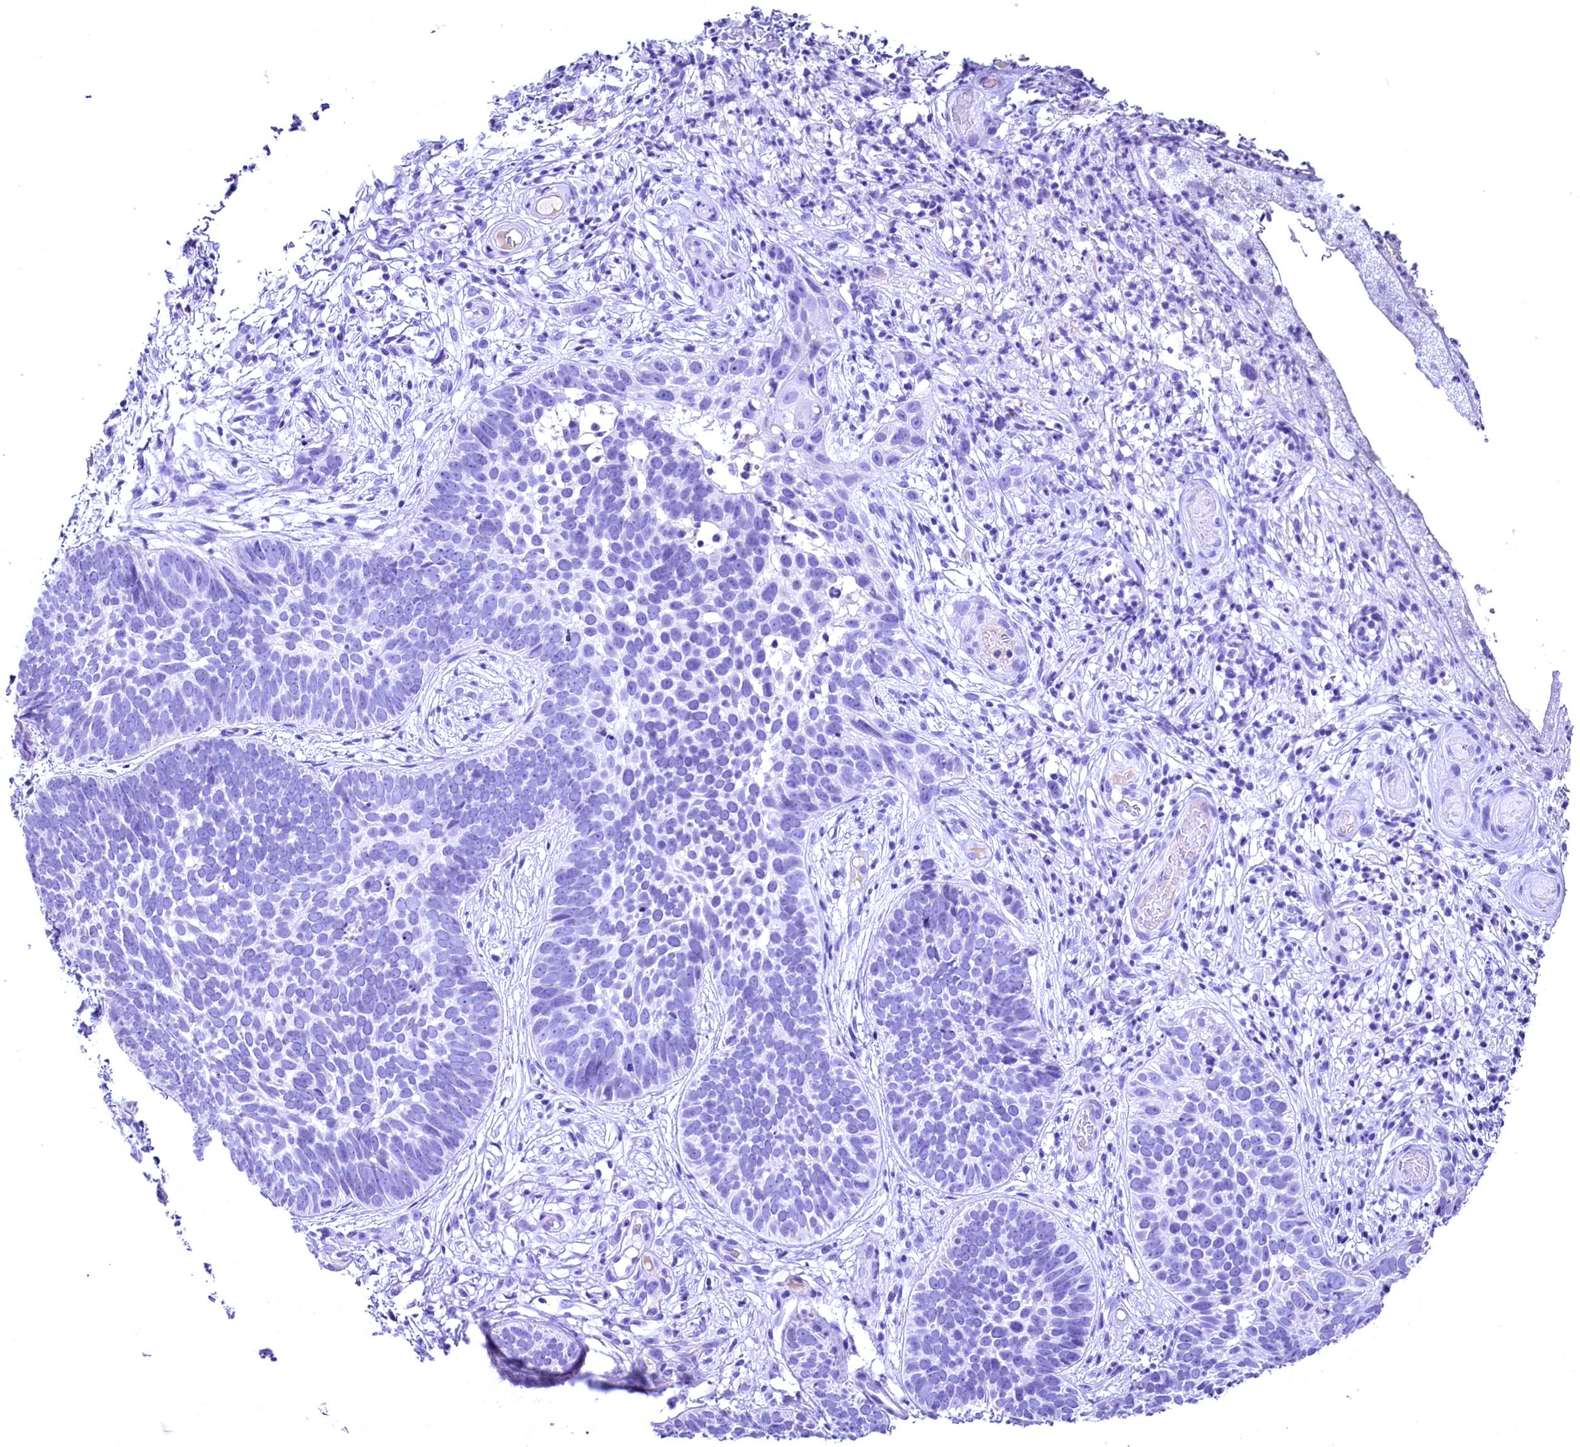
{"staining": {"intensity": "negative", "quantity": "none", "location": "none"}, "tissue": "skin cancer", "cell_type": "Tumor cells", "image_type": "cancer", "snomed": [{"axis": "morphology", "description": "Basal cell carcinoma"}, {"axis": "topography", "description": "Skin"}], "caption": "Human basal cell carcinoma (skin) stained for a protein using immunohistochemistry (IHC) shows no staining in tumor cells.", "gene": "SKIDA1", "patient": {"sex": "male", "age": 89}}